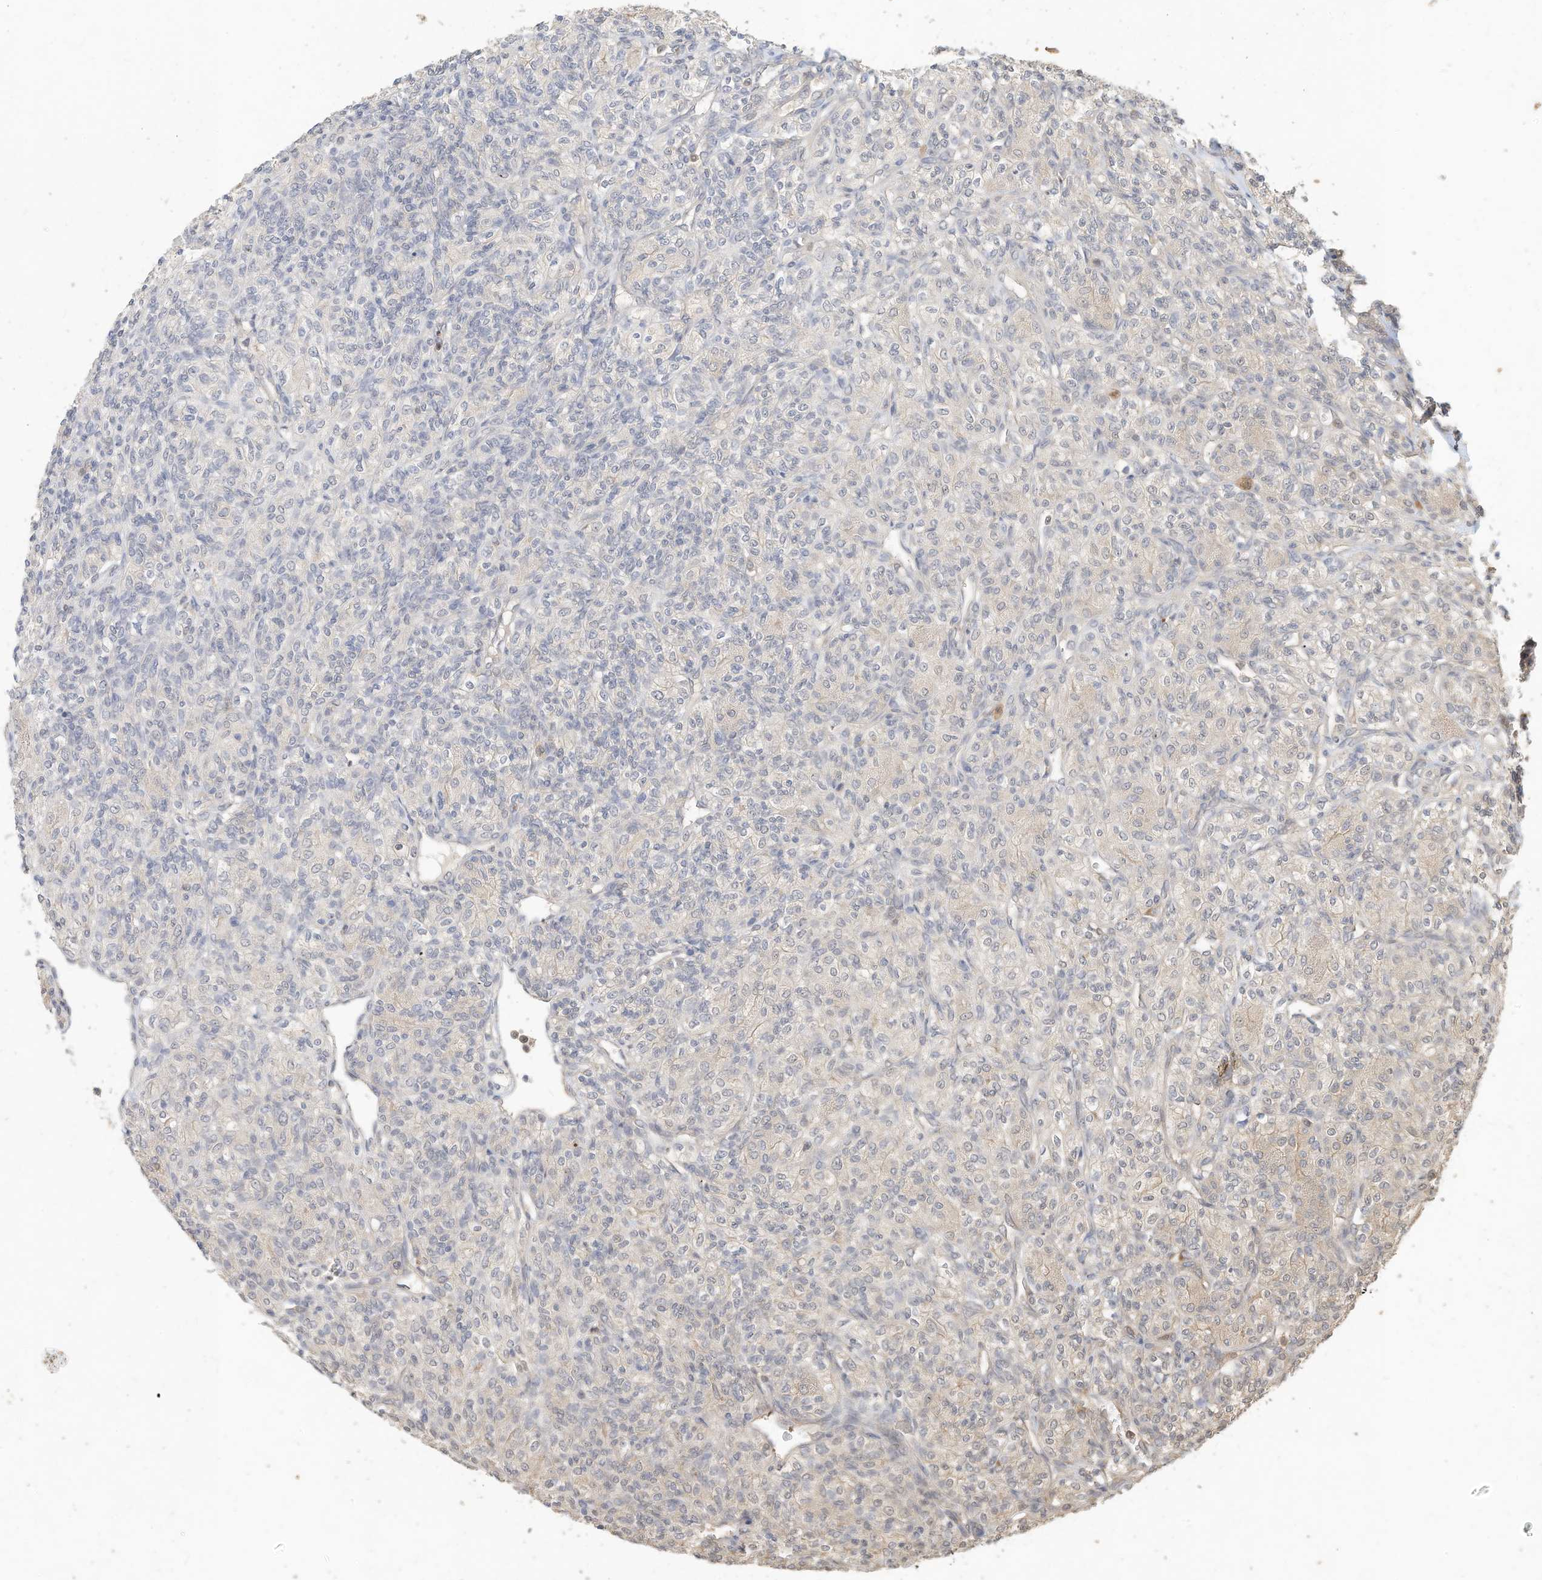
{"staining": {"intensity": "negative", "quantity": "none", "location": "none"}, "tissue": "renal cancer", "cell_type": "Tumor cells", "image_type": "cancer", "snomed": [{"axis": "morphology", "description": "Adenocarcinoma, NOS"}, {"axis": "topography", "description": "Kidney"}], "caption": "Micrograph shows no protein staining in tumor cells of renal adenocarcinoma tissue.", "gene": "OFD1", "patient": {"sex": "male", "age": 77}}